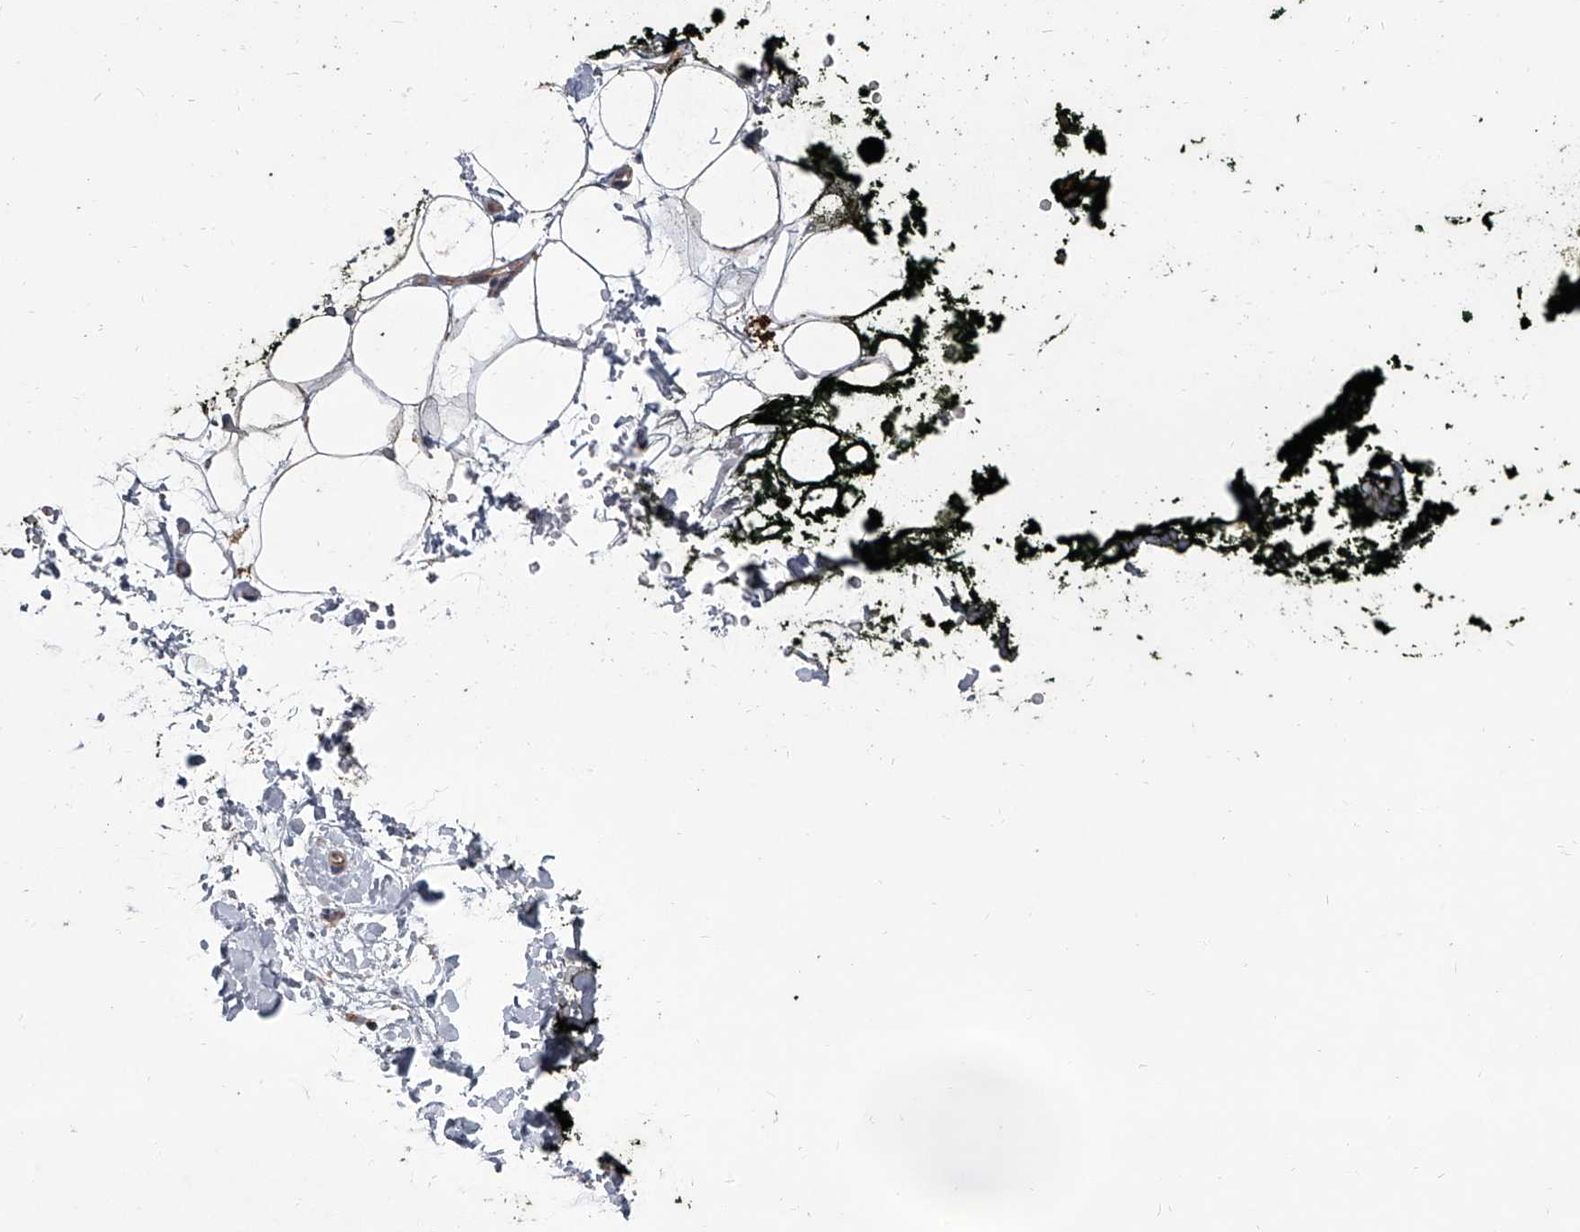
{"staining": {"intensity": "moderate", "quantity": ">75%", "location": "cytoplasmic/membranous"}, "tissue": "adipose tissue", "cell_type": "Adipocytes", "image_type": "normal", "snomed": [{"axis": "morphology", "description": "Normal tissue, NOS"}, {"axis": "morphology", "description": "Adenocarcinoma, NOS"}, {"axis": "topography", "description": "Pancreas"}, {"axis": "topography", "description": "Peripheral nerve tissue"}], "caption": "DAB immunohistochemical staining of unremarkable adipose tissue reveals moderate cytoplasmic/membranous protein expression in approximately >75% of adipocytes. Immunohistochemistry (ihc) stains the protein of interest in brown and the nuclei are stained blue.", "gene": "ZC3H15", "patient": {"sex": "male", "age": 59}}